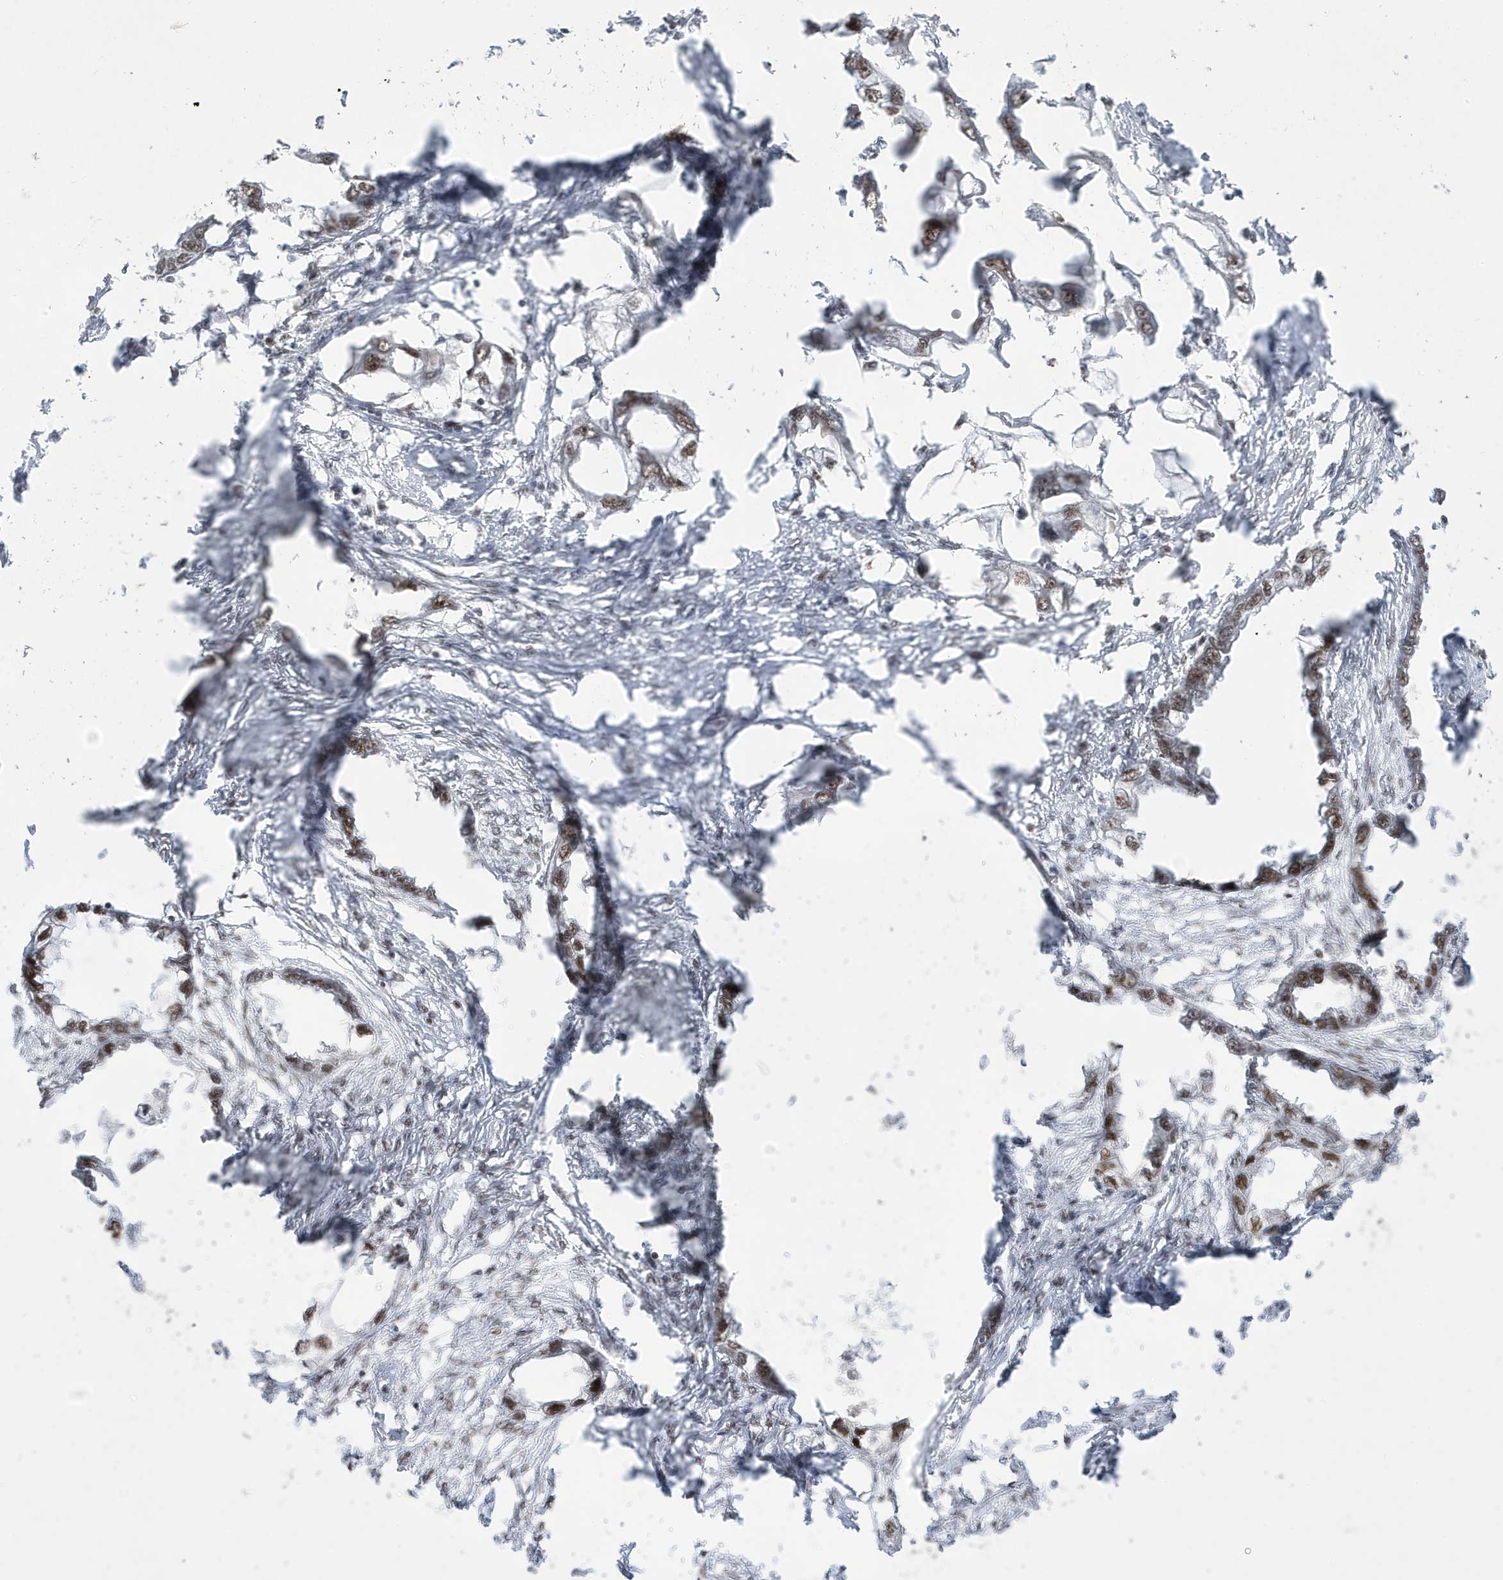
{"staining": {"intensity": "weak", "quantity": "25%-75%", "location": "nuclear"}, "tissue": "endometrial cancer", "cell_type": "Tumor cells", "image_type": "cancer", "snomed": [{"axis": "morphology", "description": "Adenocarcinoma, NOS"}, {"axis": "morphology", "description": "Adenocarcinoma, metastatic, NOS"}, {"axis": "topography", "description": "Adipose tissue"}, {"axis": "topography", "description": "Endometrium"}], "caption": "High-power microscopy captured an immunohistochemistry (IHC) histopathology image of metastatic adenocarcinoma (endometrial), revealing weak nuclear expression in about 25%-75% of tumor cells.", "gene": "MTREX", "patient": {"sex": "female", "age": 67}}